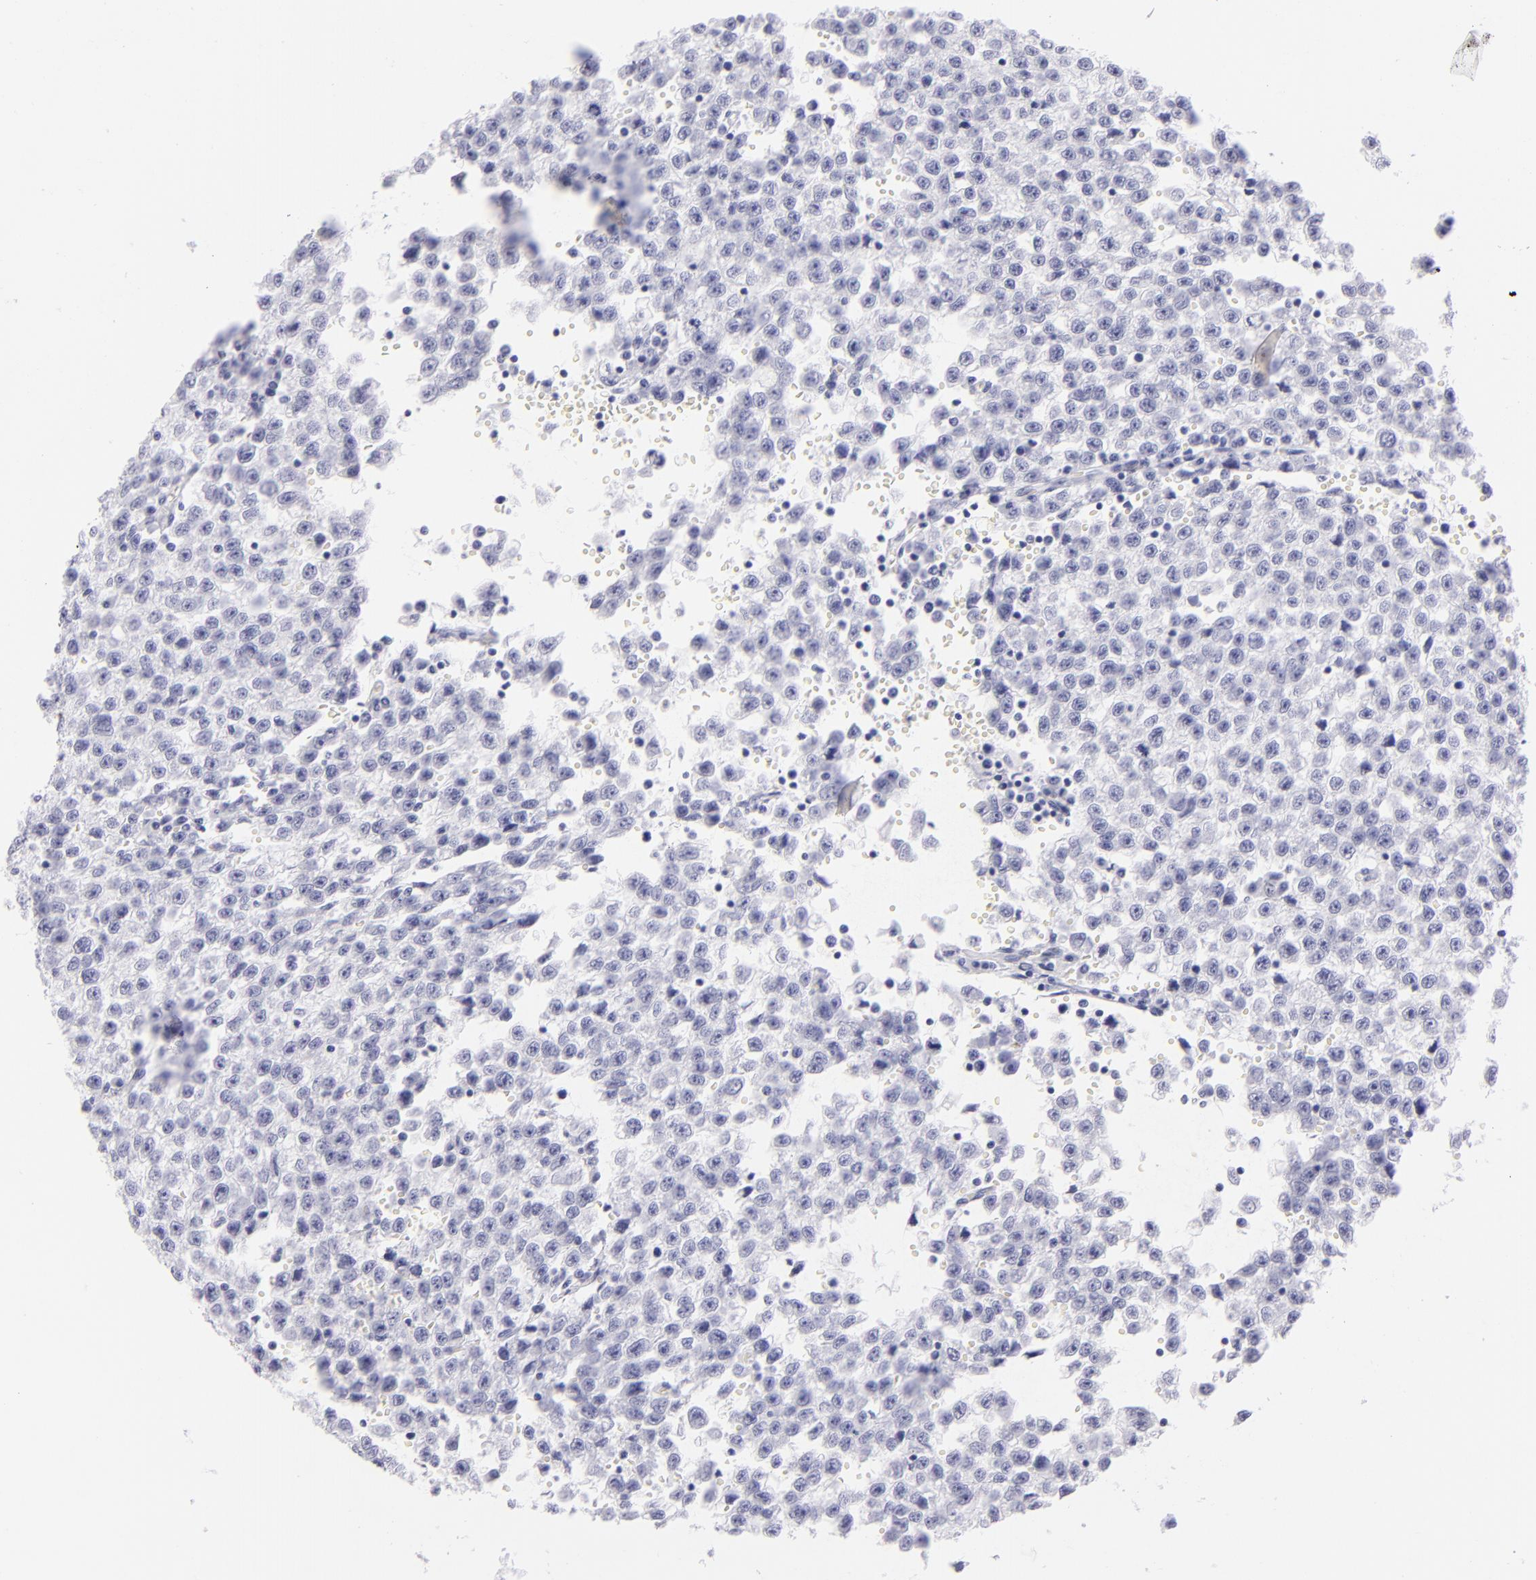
{"staining": {"intensity": "negative", "quantity": "none", "location": "none"}, "tissue": "testis cancer", "cell_type": "Tumor cells", "image_type": "cancer", "snomed": [{"axis": "morphology", "description": "Seminoma, NOS"}, {"axis": "topography", "description": "Testis"}], "caption": "DAB (3,3'-diaminobenzidine) immunohistochemical staining of human testis cancer demonstrates no significant positivity in tumor cells.", "gene": "PRPH", "patient": {"sex": "male", "age": 35}}